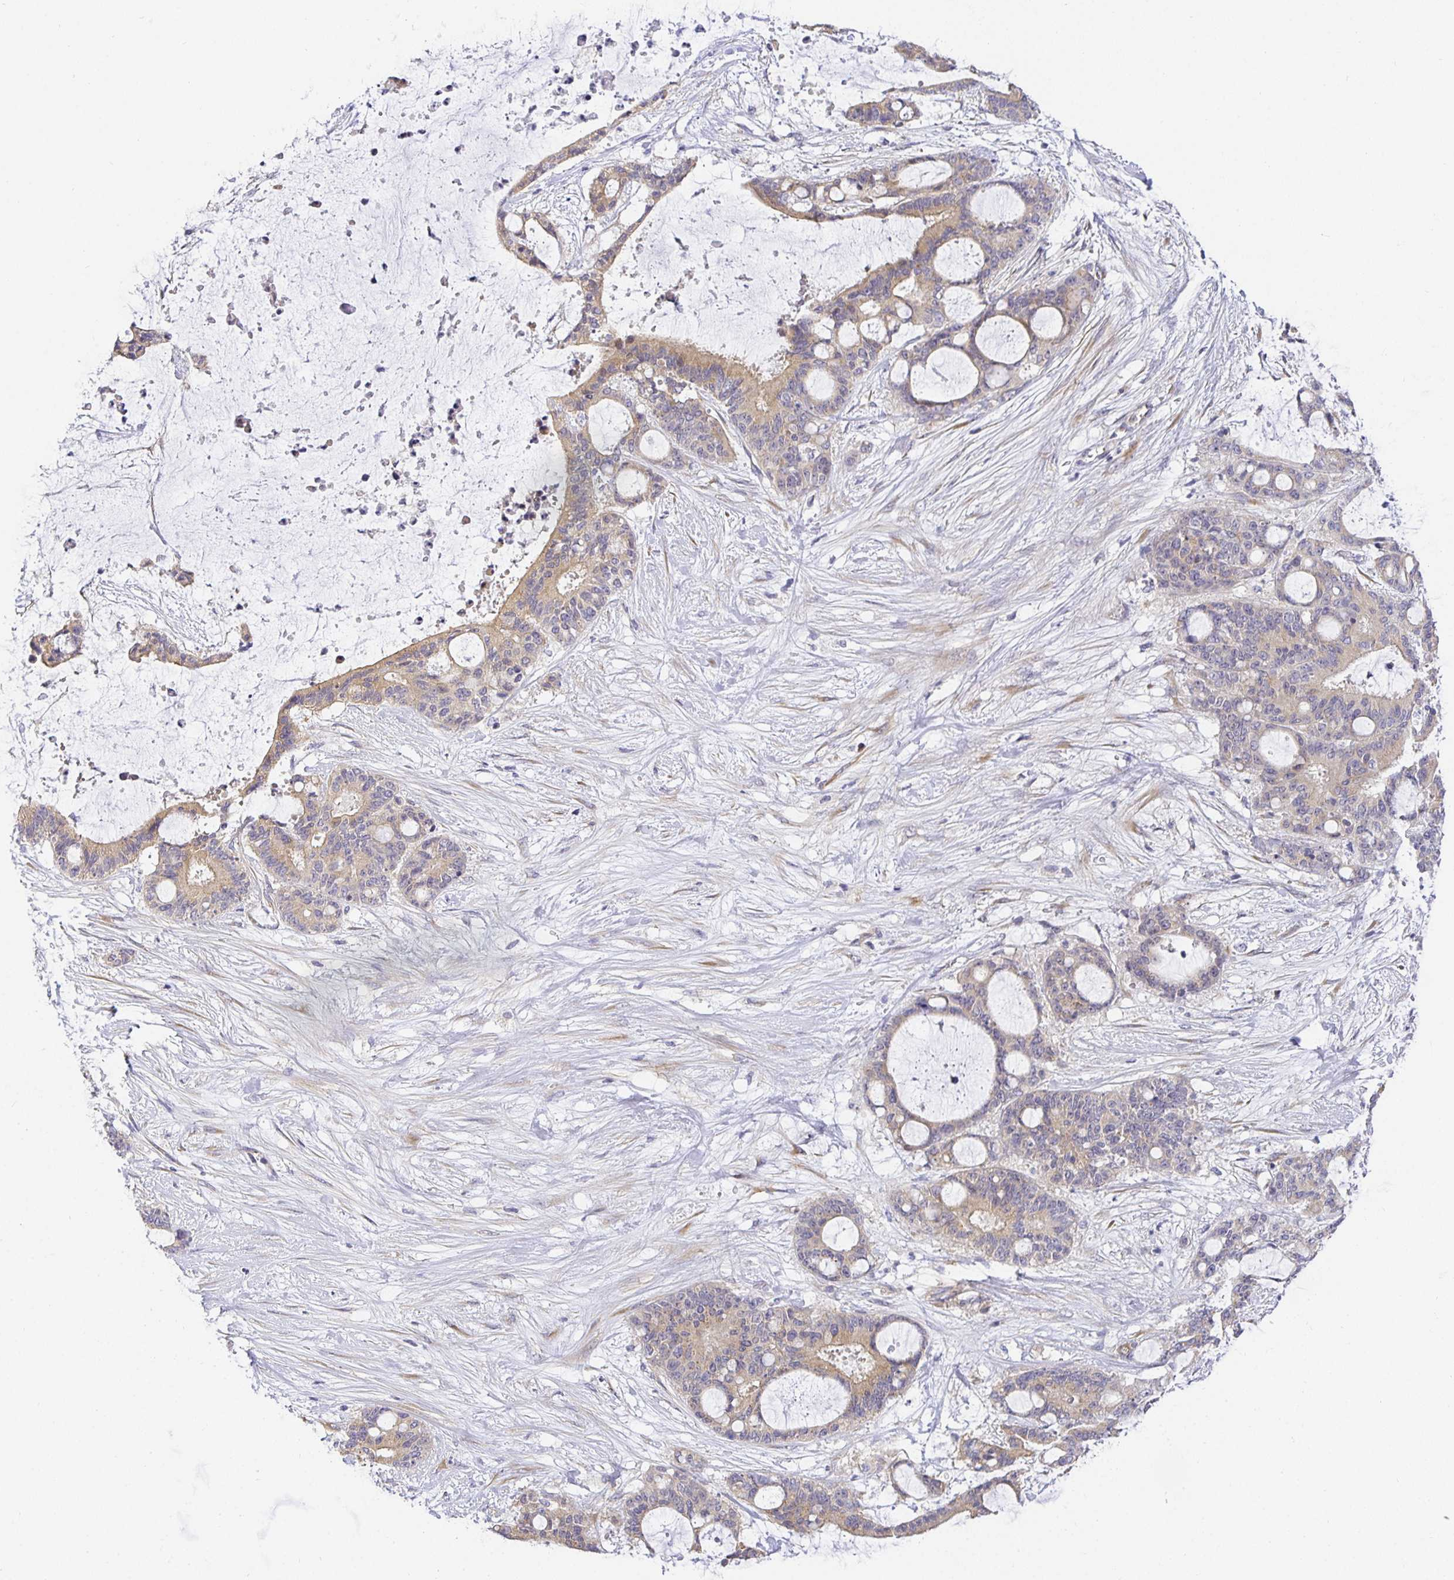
{"staining": {"intensity": "weak", "quantity": ">75%", "location": "cytoplasmic/membranous"}, "tissue": "liver cancer", "cell_type": "Tumor cells", "image_type": "cancer", "snomed": [{"axis": "morphology", "description": "Normal tissue, NOS"}, {"axis": "morphology", "description": "Cholangiocarcinoma"}, {"axis": "topography", "description": "Liver"}, {"axis": "topography", "description": "Peripheral nerve tissue"}], "caption": "A brown stain labels weak cytoplasmic/membranous staining of a protein in human cholangiocarcinoma (liver) tumor cells. (Brightfield microscopy of DAB IHC at high magnification).", "gene": "OPALIN", "patient": {"sex": "female", "age": 73}}